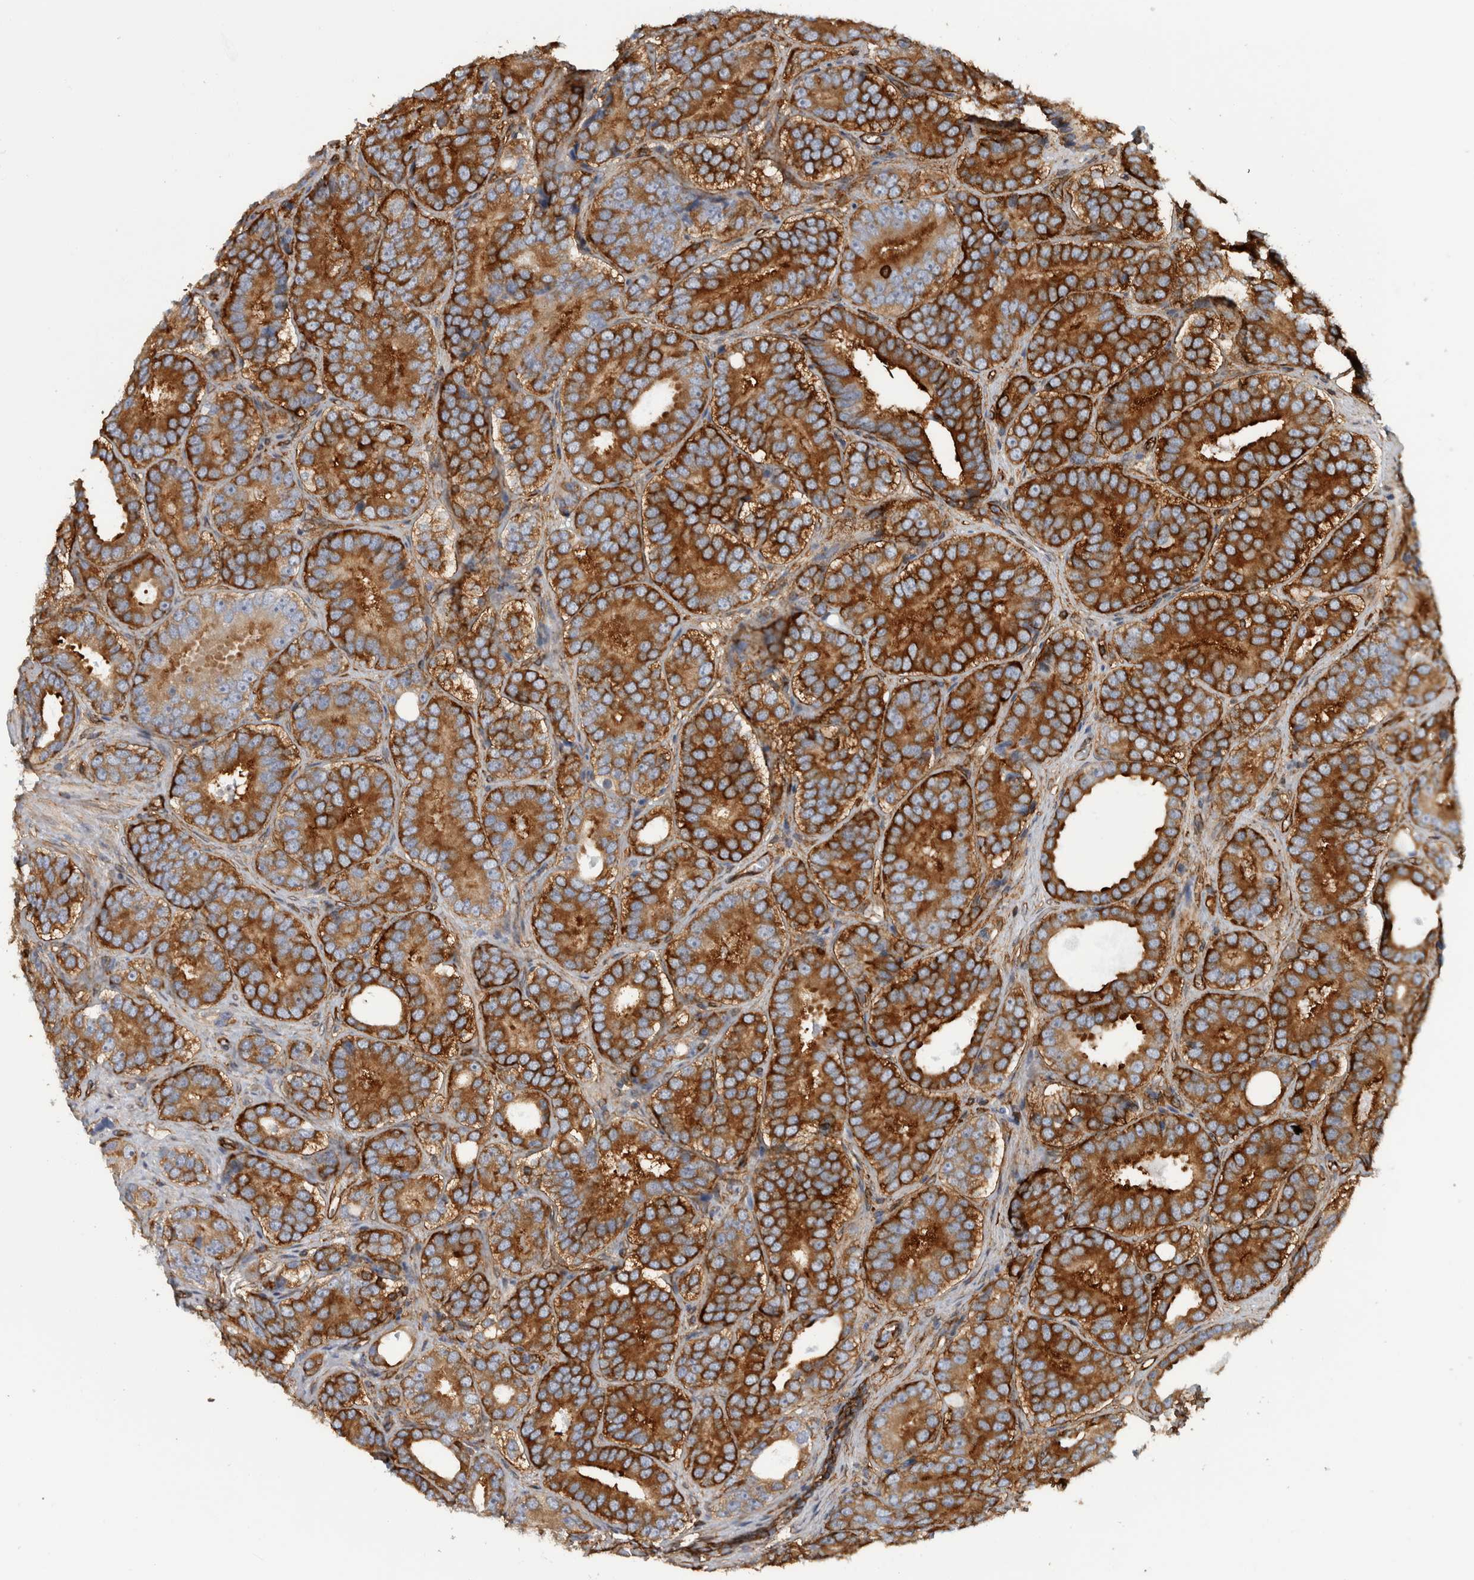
{"staining": {"intensity": "strong", "quantity": ">75%", "location": "cytoplasmic/membranous"}, "tissue": "prostate cancer", "cell_type": "Tumor cells", "image_type": "cancer", "snomed": [{"axis": "morphology", "description": "Adenocarcinoma, High grade"}, {"axis": "topography", "description": "Prostate"}], "caption": "Brown immunohistochemical staining in prostate high-grade adenocarcinoma demonstrates strong cytoplasmic/membranous positivity in about >75% of tumor cells.", "gene": "AHNAK", "patient": {"sex": "male", "age": 56}}